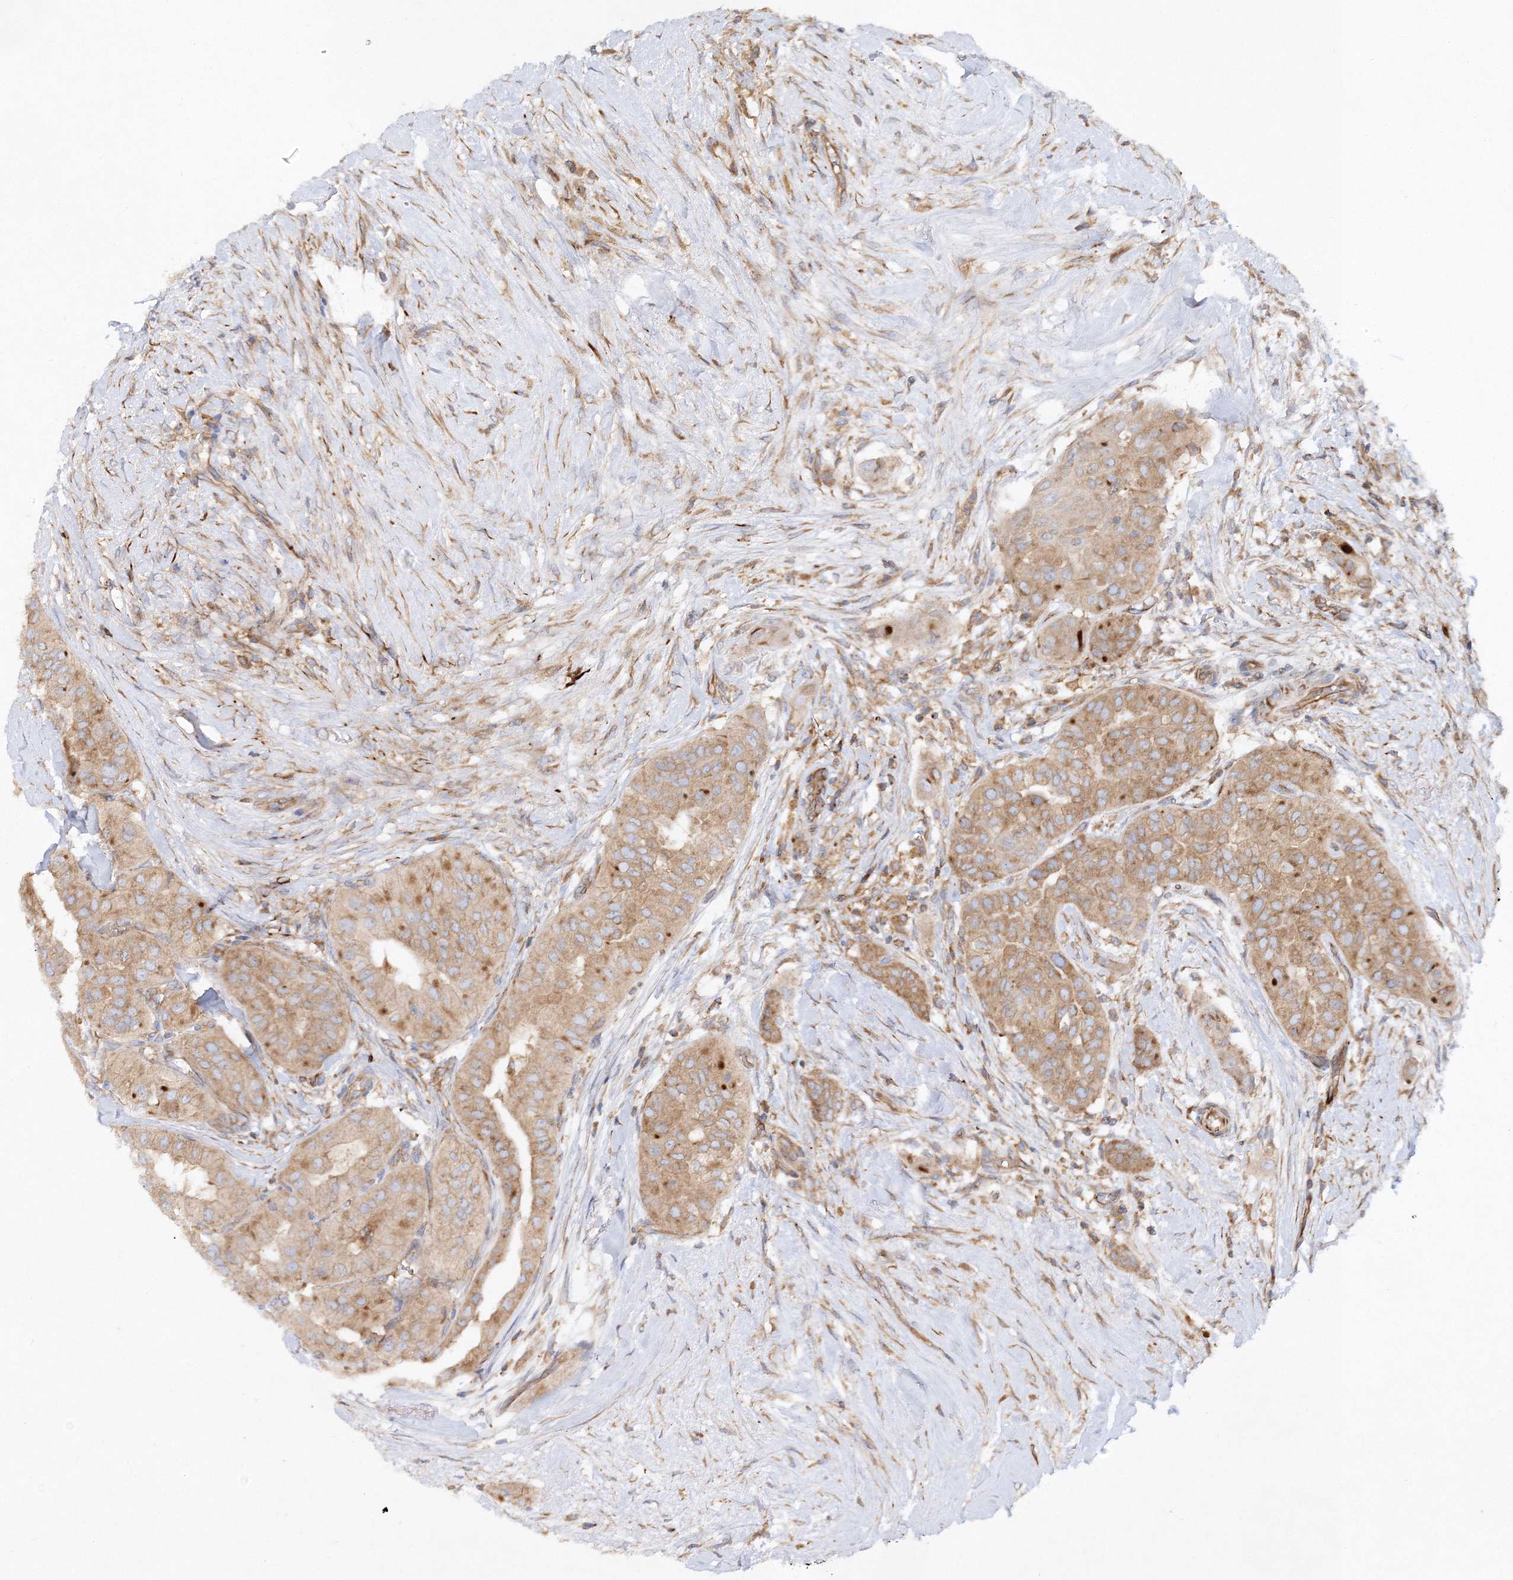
{"staining": {"intensity": "moderate", "quantity": ">75%", "location": "cytoplasmic/membranous"}, "tissue": "thyroid cancer", "cell_type": "Tumor cells", "image_type": "cancer", "snomed": [{"axis": "morphology", "description": "Papillary adenocarcinoma, NOS"}, {"axis": "topography", "description": "Thyroid gland"}], "caption": "Protein expression analysis of human thyroid cancer (papillary adenocarcinoma) reveals moderate cytoplasmic/membranous expression in about >75% of tumor cells. Immunohistochemistry (ihc) stains the protein of interest in brown and the nuclei are stained blue.", "gene": "WDR37", "patient": {"sex": "female", "age": 59}}